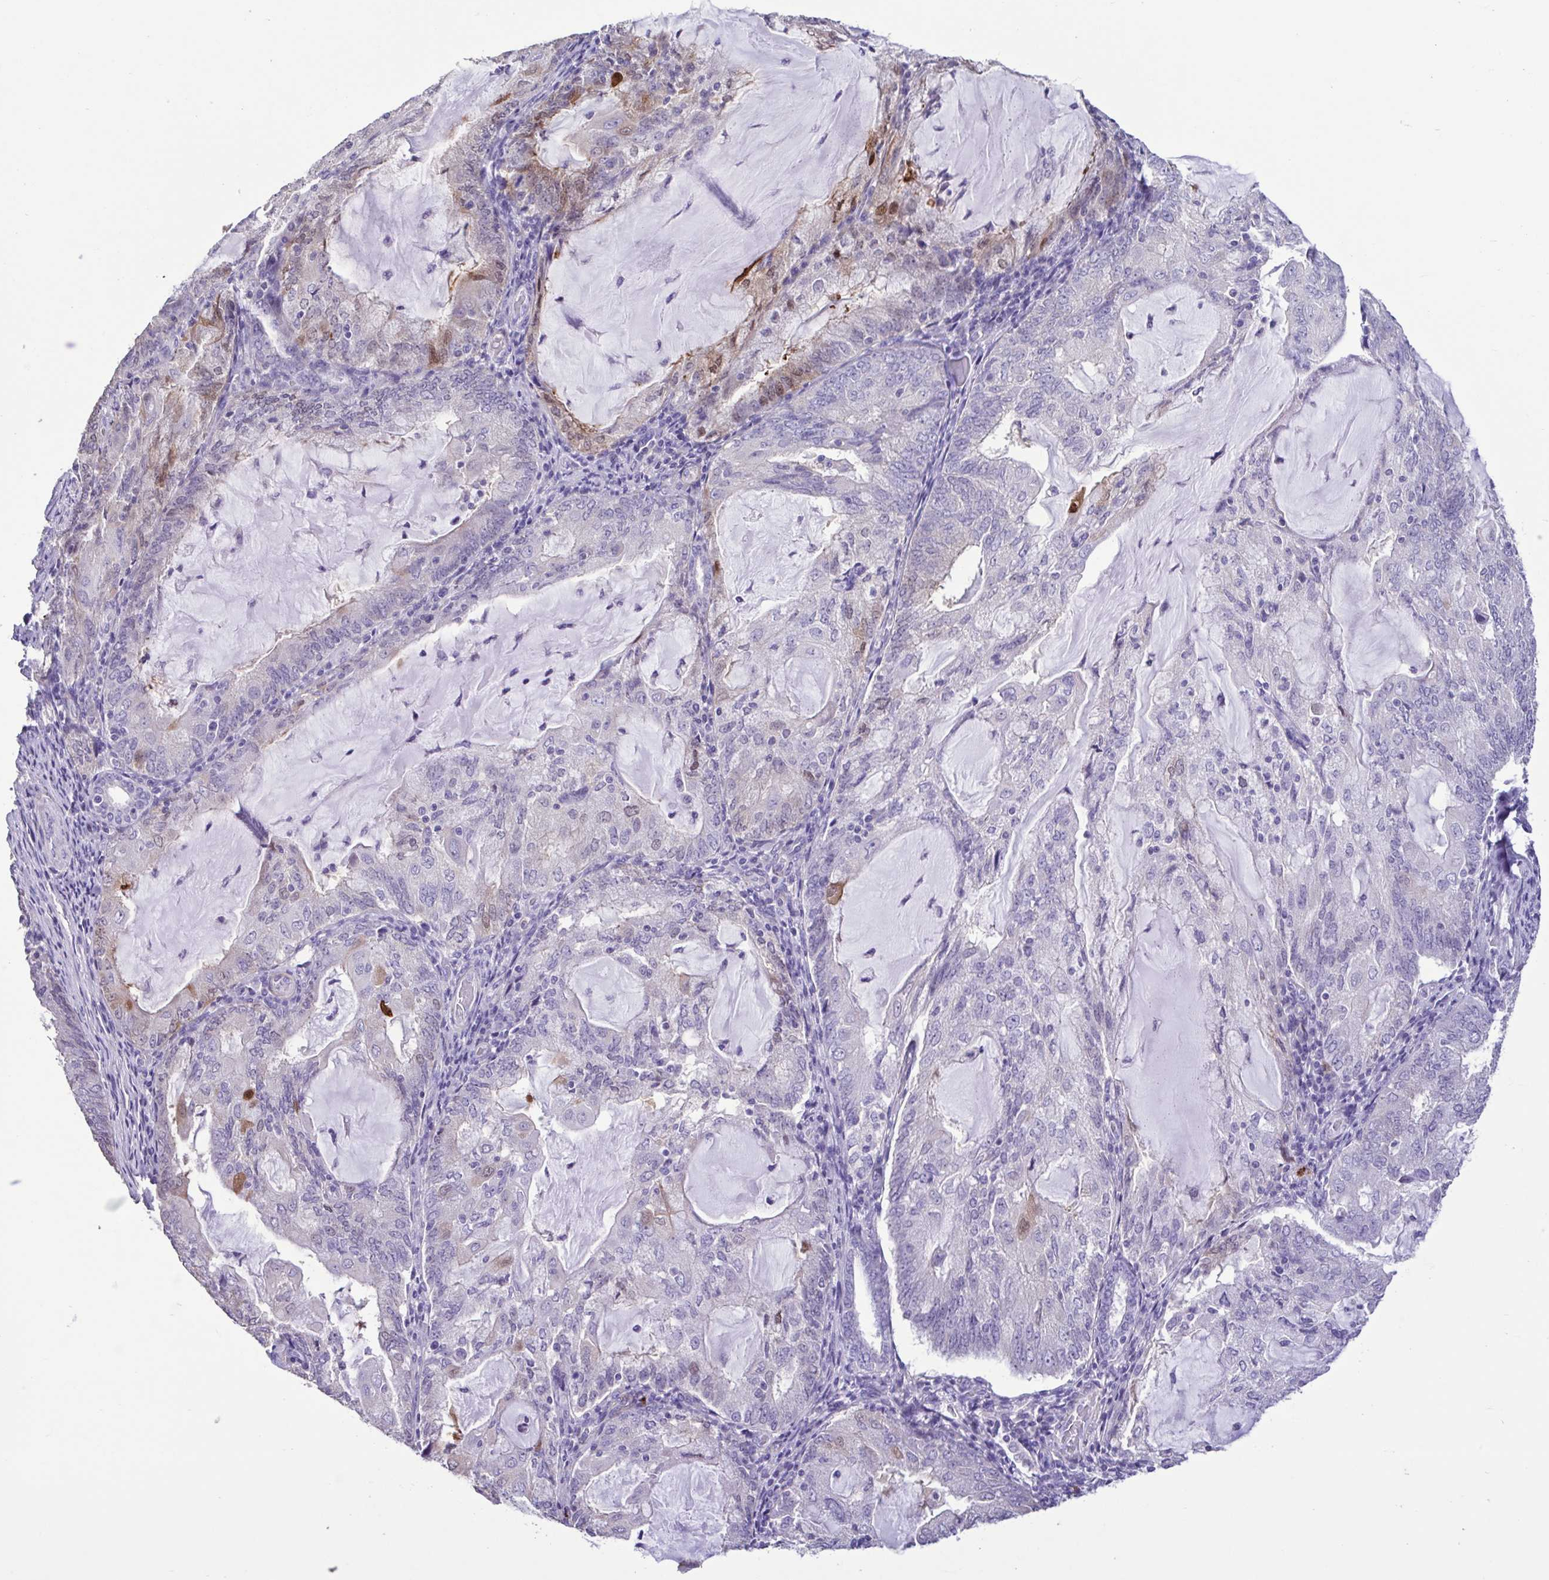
{"staining": {"intensity": "moderate", "quantity": "<25%", "location": "cytoplasmic/membranous"}, "tissue": "endometrial cancer", "cell_type": "Tumor cells", "image_type": "cancer", "snomed": [{"axis": "morphology", "description": "Adenocarcinoma, NOS"}, {"axis": "topography", "description": "Endometrium"}], "caption": "A brown stain highlights moderate cytoplasmic/membranous staining of a protein in adenocarcinoma (endometrial) tumor cells. (Stains: DAB (3,3'-diaminobenzidine) in brown, nuclei in blue, Microscopy: brightfield microscopy at high magnification).", "gene": "PLA2G4E", "patient": {"sex": "female", "age": 81}}